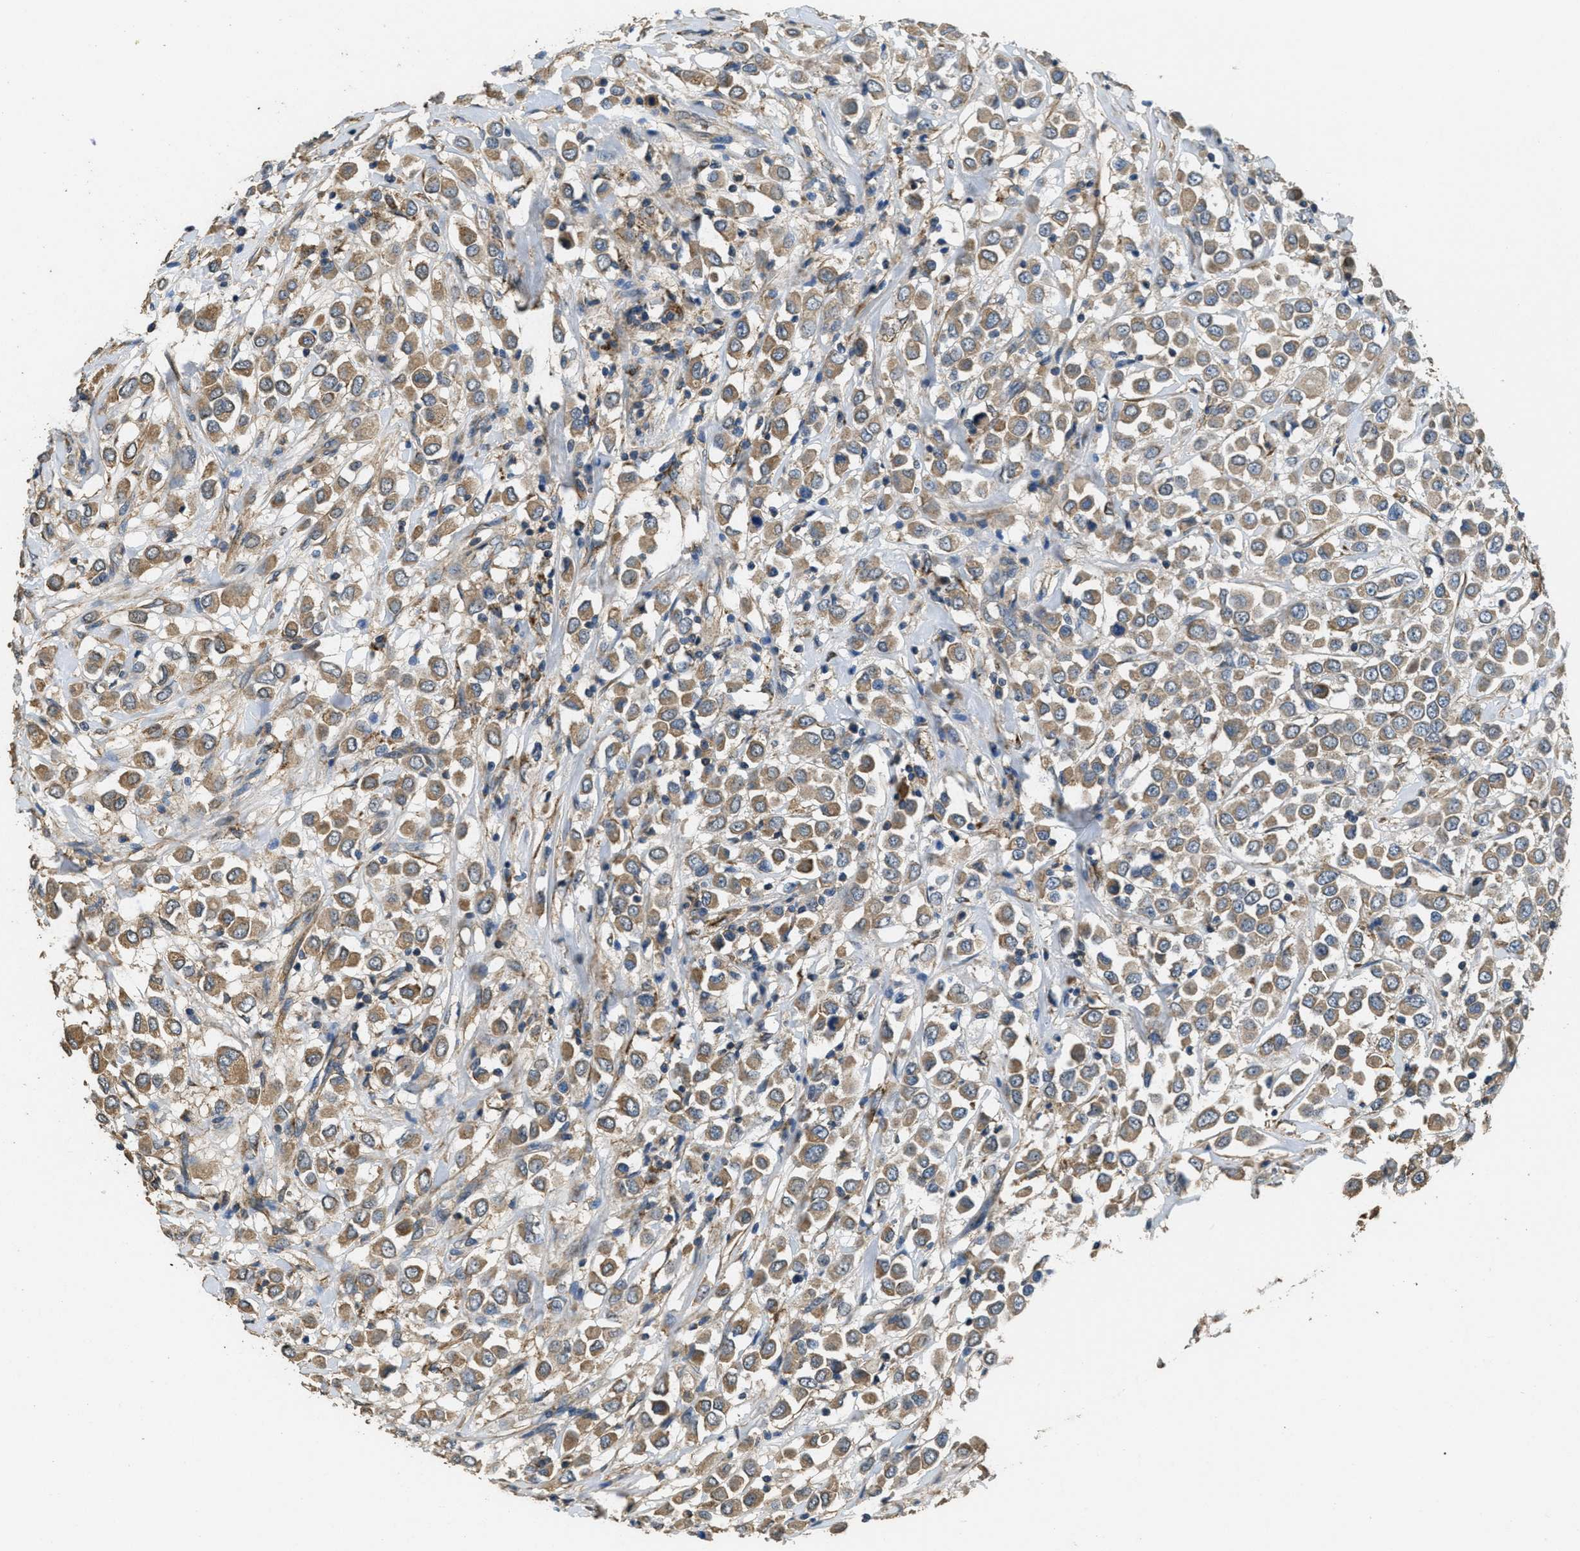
{"staining": {"intensity": "moderate", "quantity": ">75%", "location": "cytoplasmic/membranous"}, "tissue": "breast cancer", "cell_type": "Tumor cells", "image_type": "cancer", "snomed": [{"axis": "morphology", "description": "Duct carcinoma"}, {"axis": "topography", "description": "Breast"}], "caption": "A brown stain shows moderate cytoplasmic/membranous positivity of a protein in breast cancer tumor cells.", "gene": "THBS2", "patient": {"sex": "female", "age": 61}}